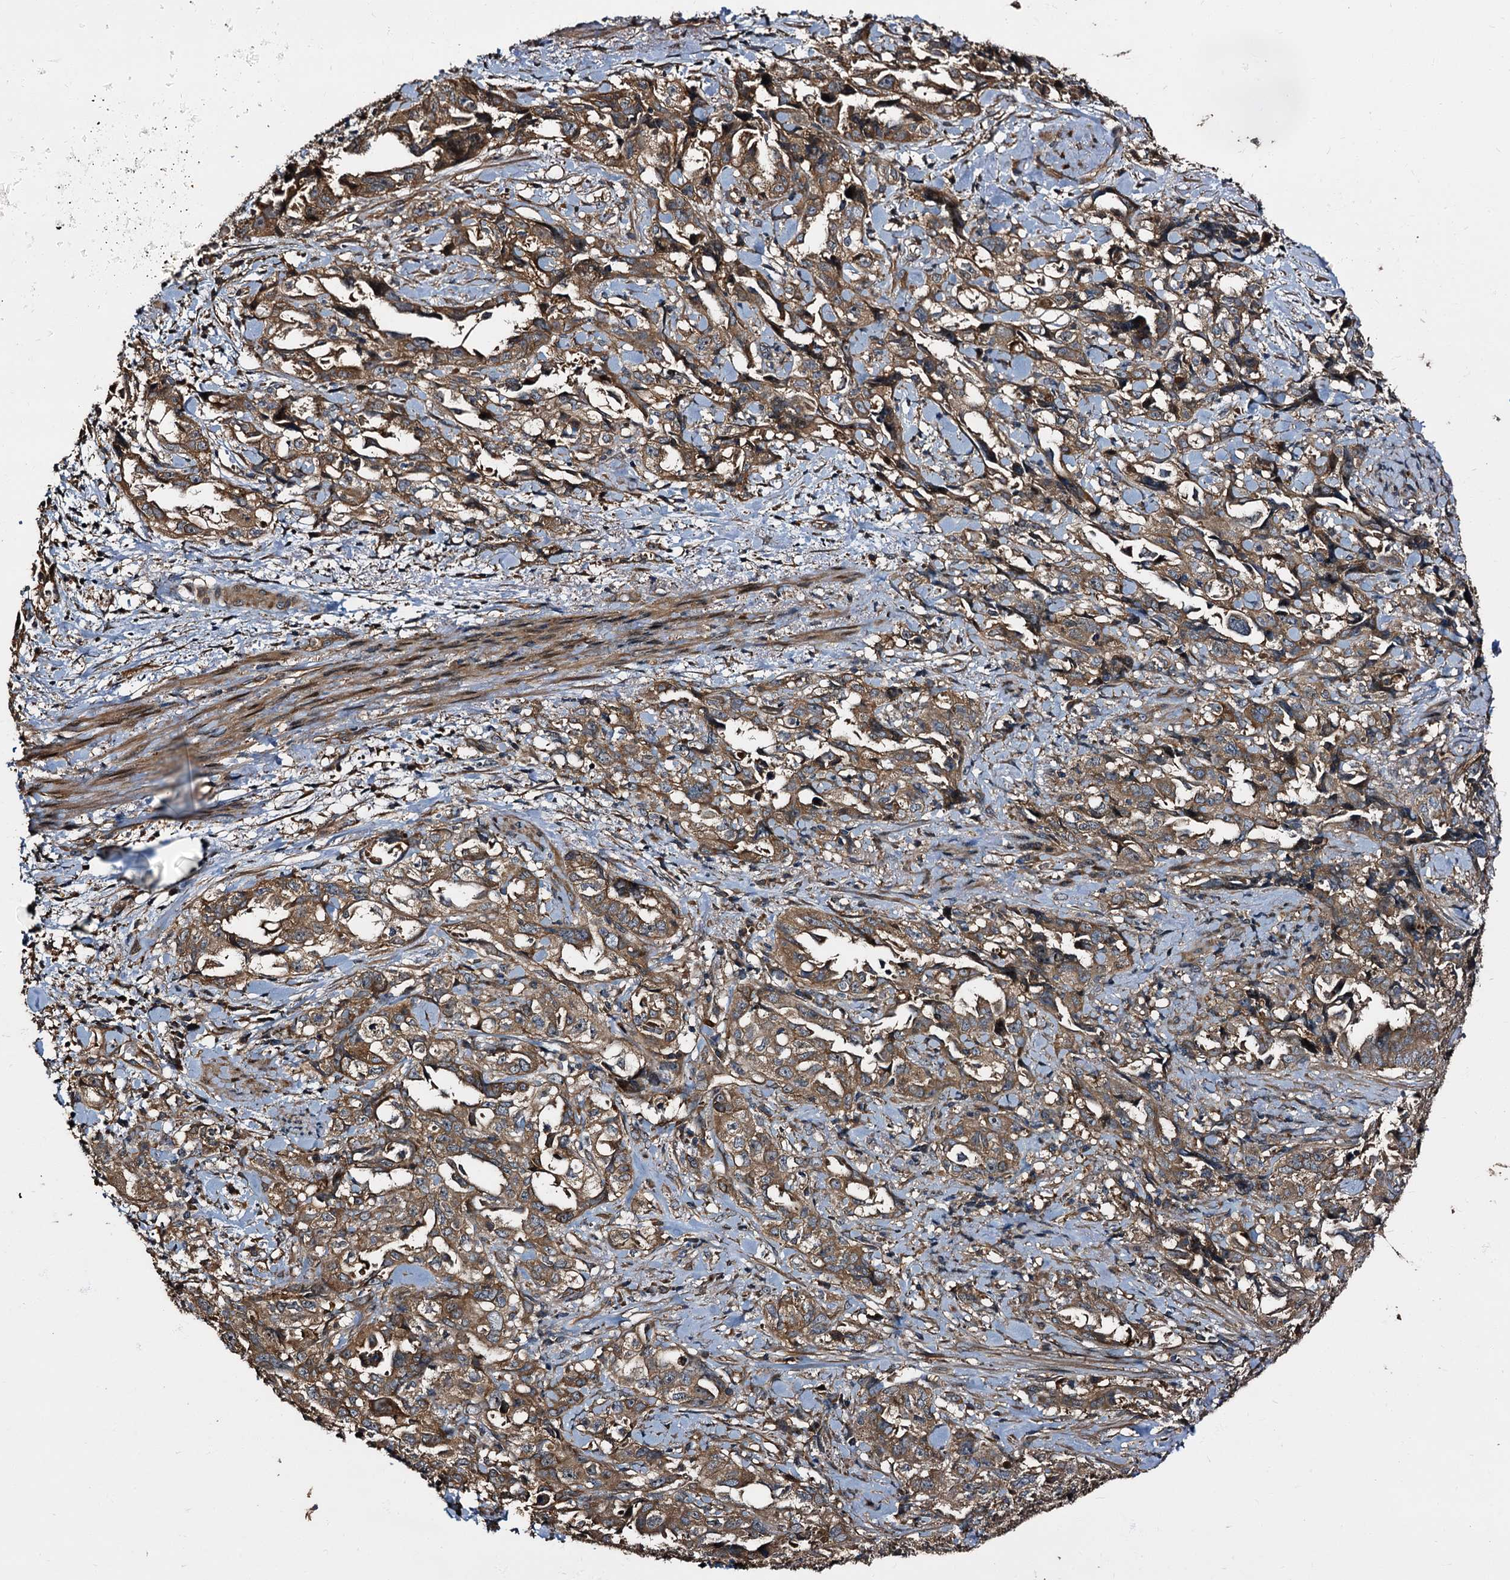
{"staining": {"intensity": "moderate", "quantity": ">75%", "location": "cytoplasmic/membranous"}, "tissue": "endometrial cancer", "cell_type": "Tumor cells", "image_type": "cancer", "snomed": [{"axis": "morphology", "description": "Adenocarcinoma, NOS"}, {"axis": "topography", "description": "Endometrium"}], "caption": "A brown stain labels moderate cytoplasmic/membranous positivity of a protein in human endometrial adenocarcinoma tumor cells. (IHC, brightfield microscopy, high magnification).", "gene": "PEX5", "patient": {"sex": "female", "age": 65}}